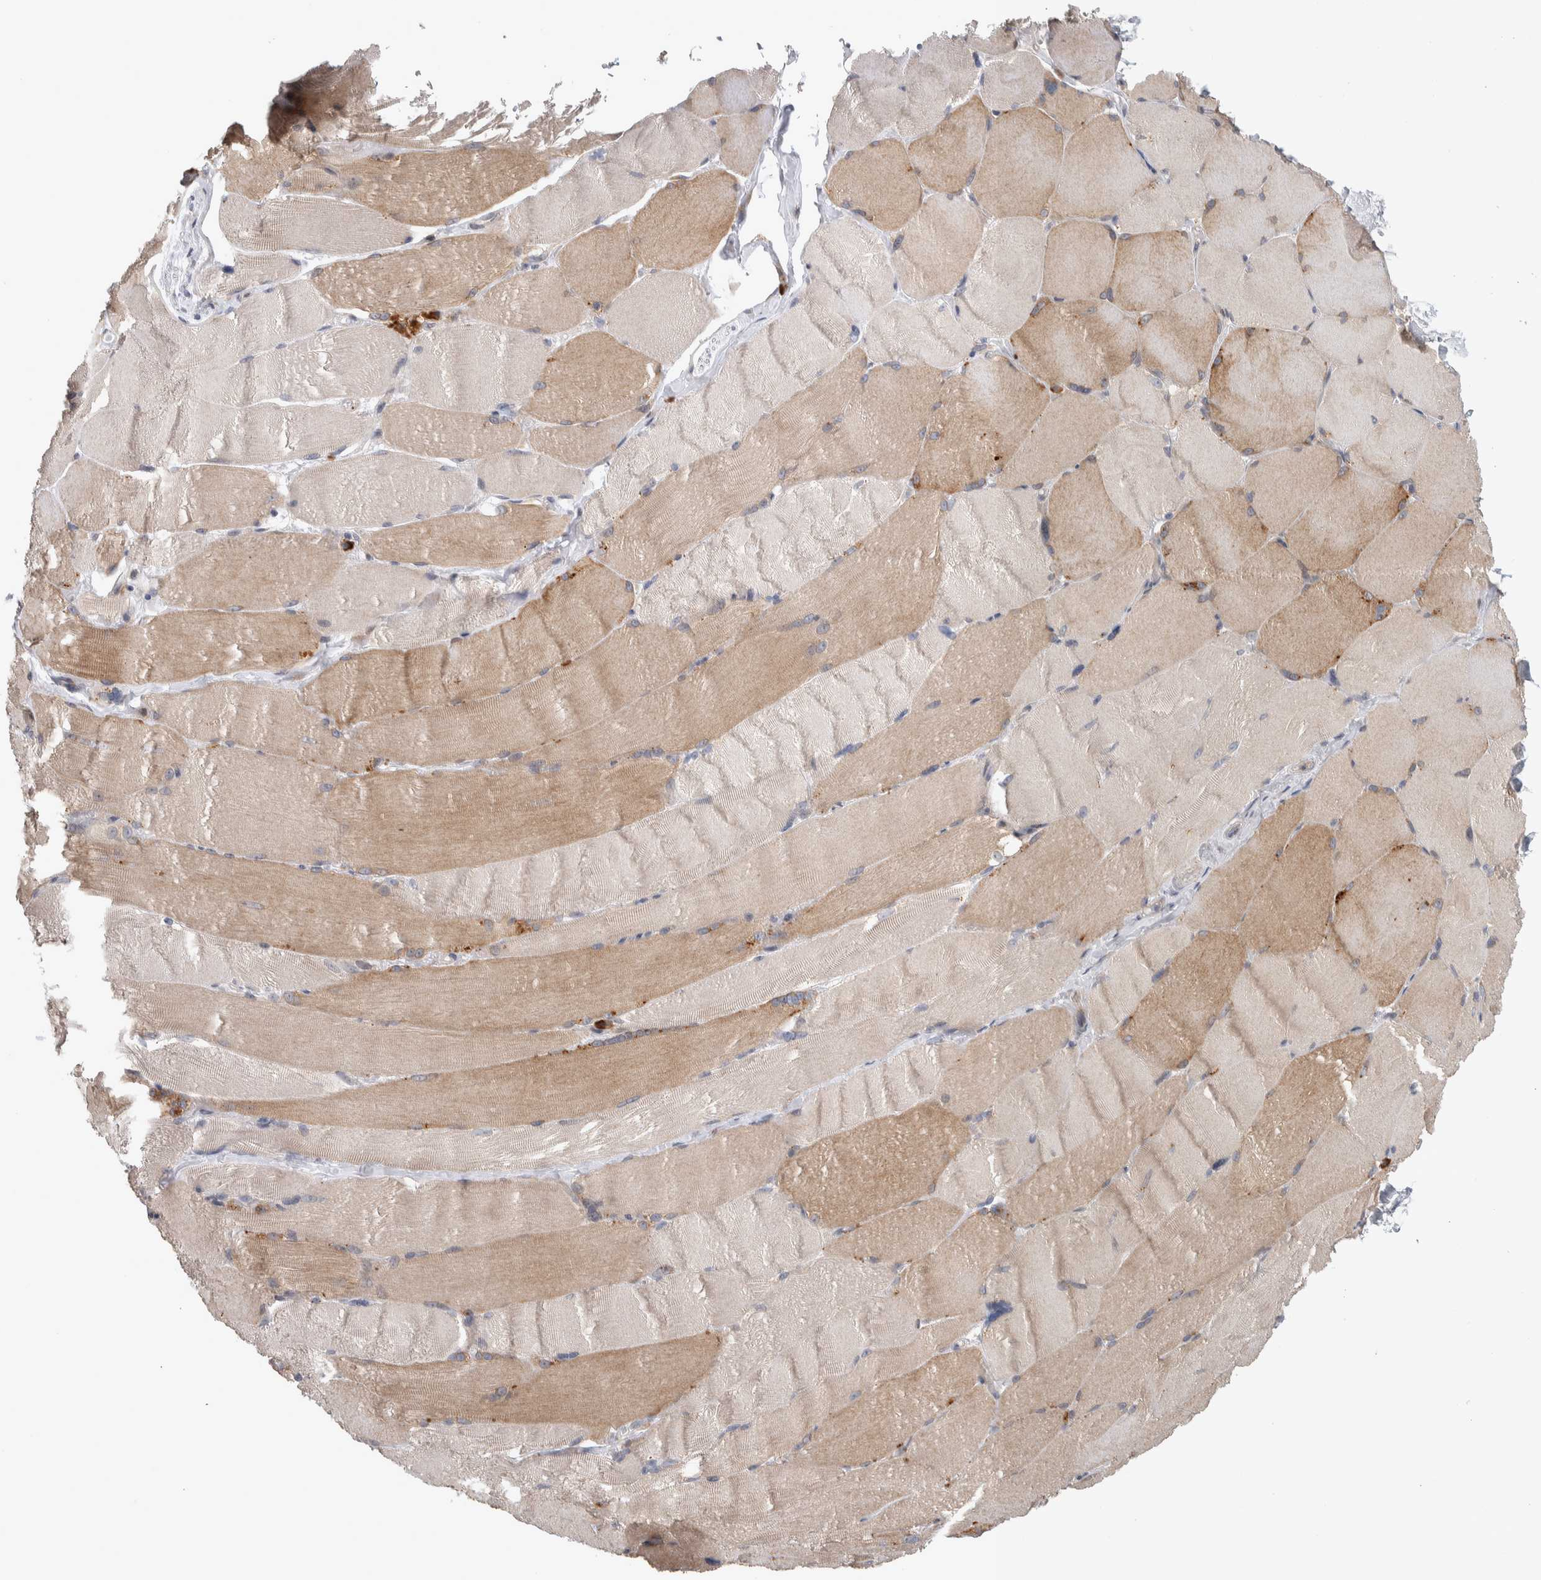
{"staining": {"intensity": "weak", "quantity": "25%-75%", "location": "cytoplasmic/membranous"}, "tissue": "skeletal muscle", "cell_type": "Myocytes", "image_type": "normal", "snomed": [{"axis": "morphology", "description": "Normal tissue, NOS"}, {"axis": "topography", "description": "Skin"}, {"axis": "topography", "description": "Skeletal muscle"}], "caption": "DAB immunohistochemical staining of normal human skeletal muscle demonstrates weak cytoplasmic/membranous protein expression in approximately 25%-75% of myocytes.", "gene": "IBTK", "patient": {"sex": "male", "age": 83}}